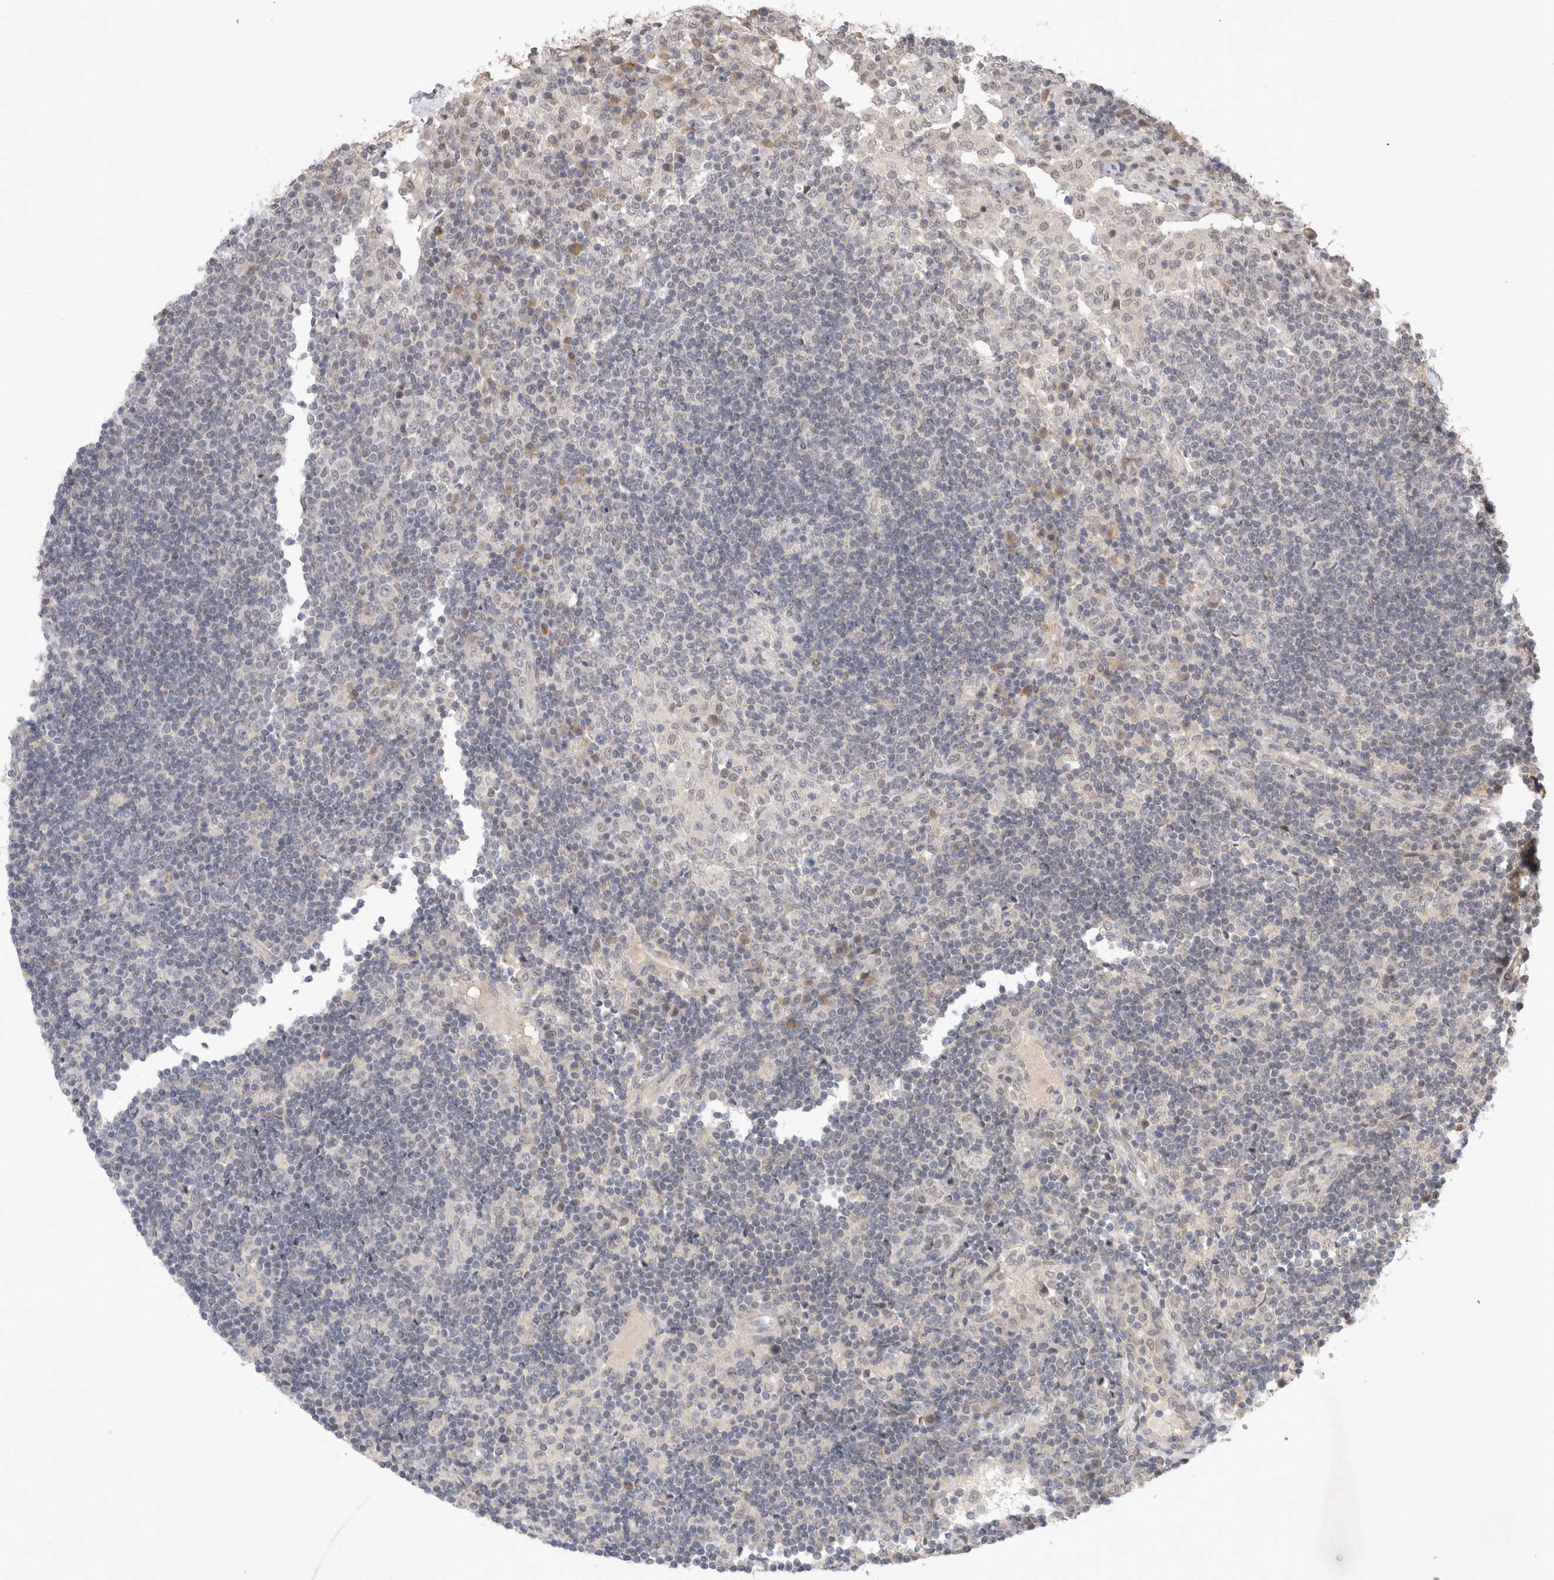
{"staining": {"intensity": "negative", "quantity": "none", "location": "none"}, "tissue": "lymph node", "cell_type": "Germinal center cells", "image_type": "normal", "snomed": [{"axis": "morphology", "description": "Normal tissue, NOS"}, {"axis": "topography", "description": "Lymph node"}], "caption": "This is an immunohistochemistry (IHC) micrograph of unremarkable human lymph node. There is no staining in germinal center cells.", "gene": "SYDE2", "patient": {"sex": "female", "age": 53}}